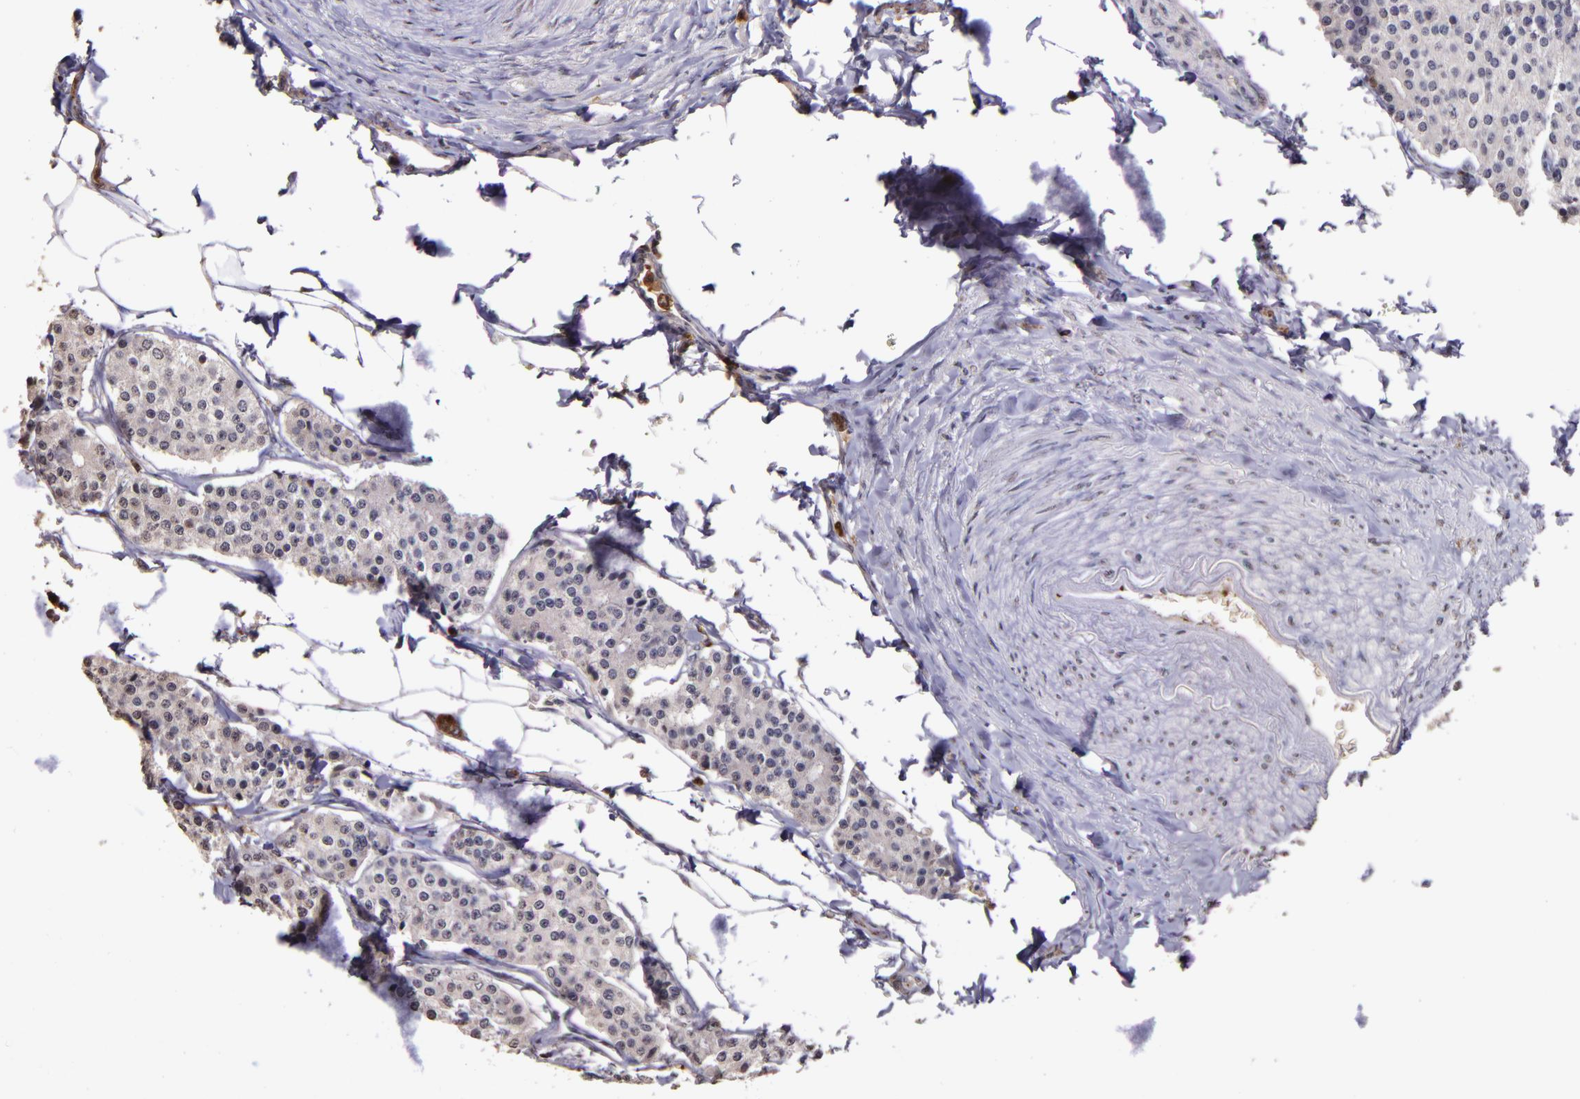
{"staining": {"intensity": "negative", "quantity": "none", "location": "none"}, "tissue": "carcinoid", "cell_type": "Tumor cells", "image_type": "cancer", "snomed": [{"axis": "morphology", "description": "Carcinoid, malignant, NOS"}, {"axis": "topography", "description": "Colon"}], "caption": "Malignant carcinoid was stained to show a protein in brown. There is no significant staining in tumor cells.", "gene": "SLC2A3", "patient": {"sex": "female", "age": 61}}